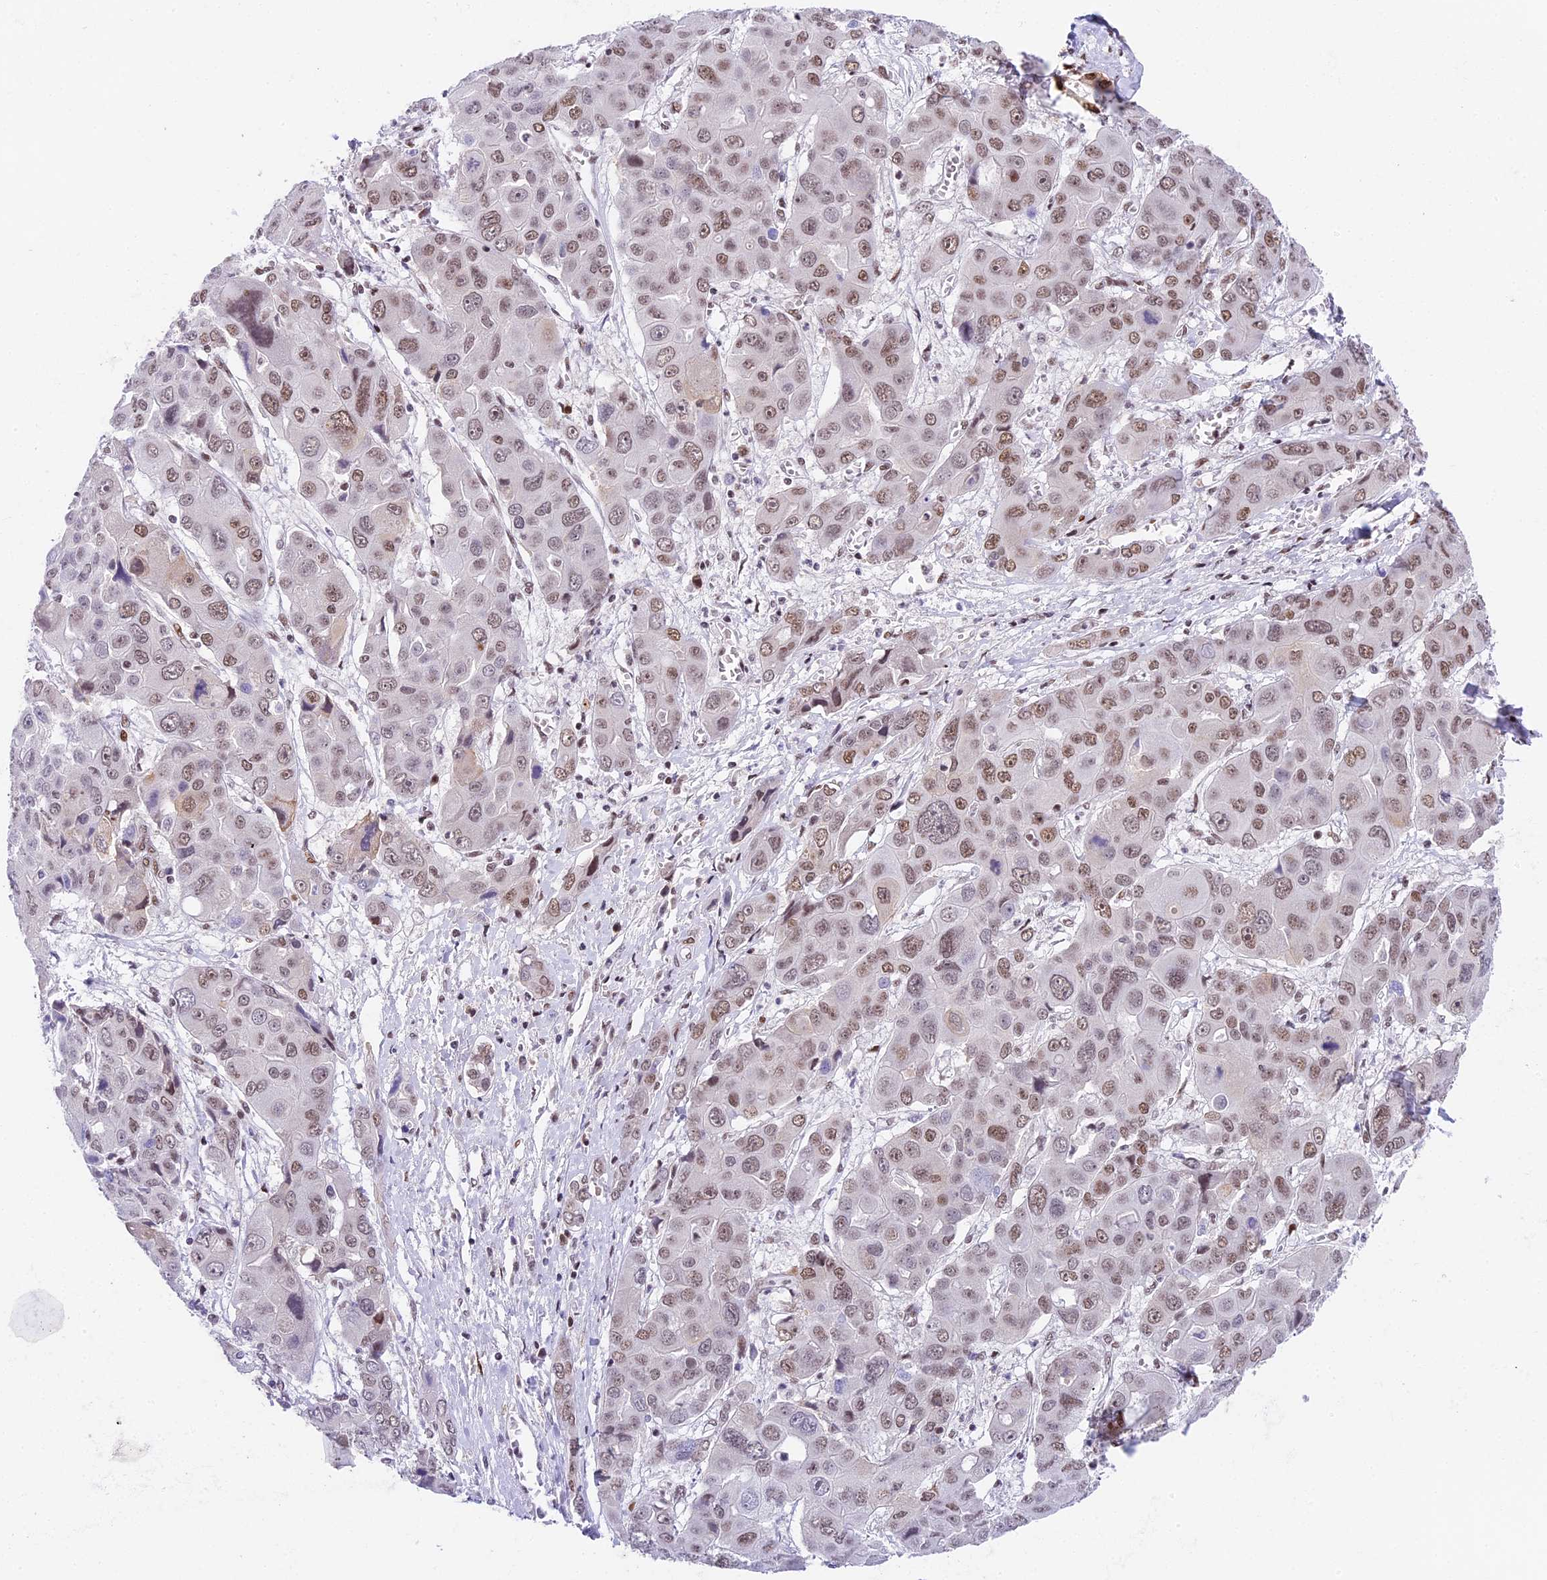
{"staining": {"intensity": "weak", "quantity": ">75%", "location": "nuclear"}, "tissue": "liver cancer", "cell_type": "Tumor cells", "image_type": "cancer", "snomed": [{"axis": "morphology", "description": "Cholangiocarcinoma"}, {"axis": "topography", "description": "Liver"}], "caption": "Tumor cells exhibit weak nuclear staining in about >75% of cells in liver cholangiocarcinoma.", "gene": "SBNO1", "patient": {"sex": "male", "age": 67}}